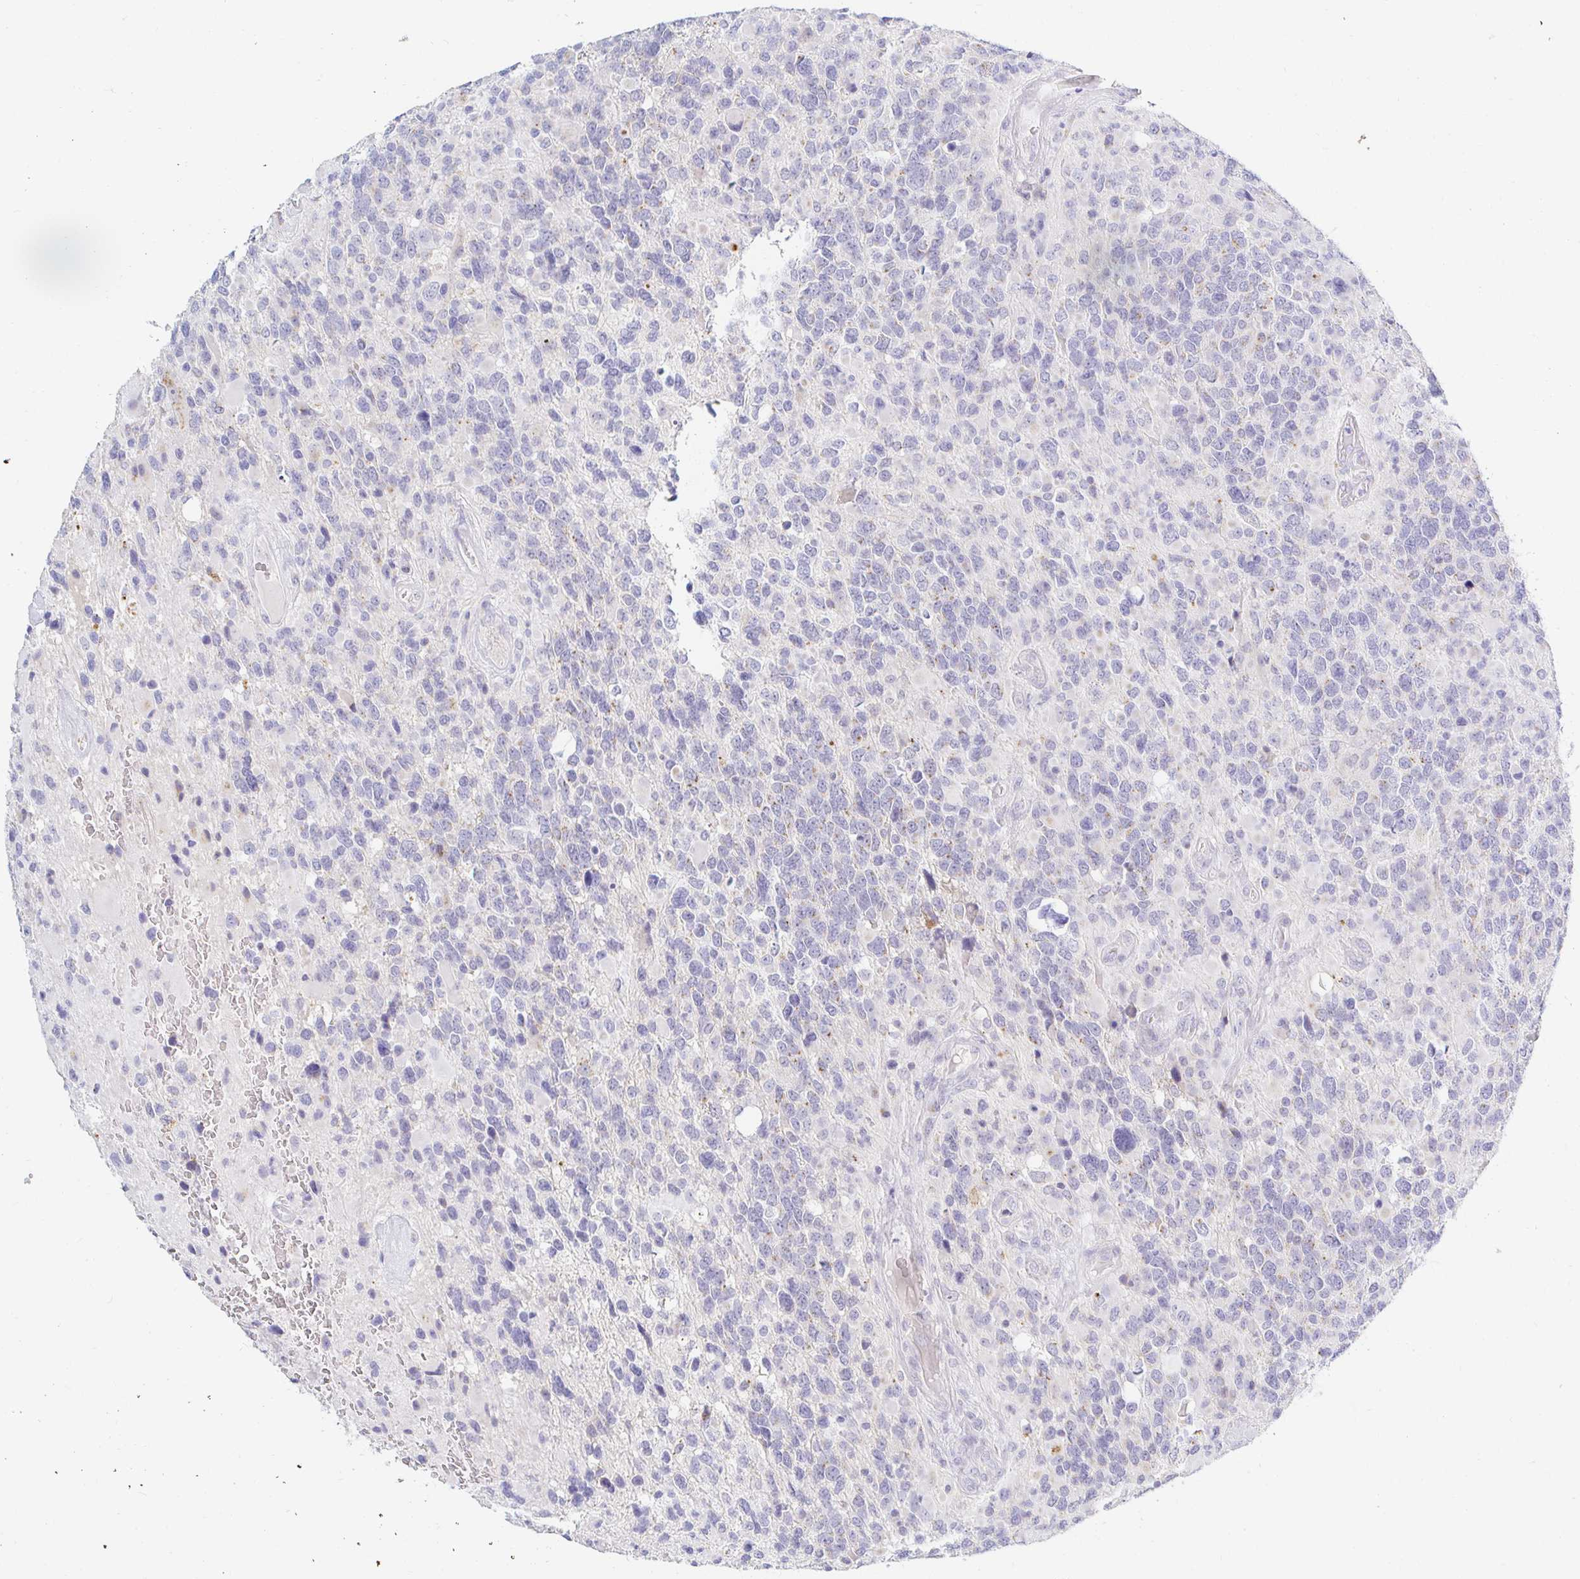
{"staining": {"intensity": "negative", "quantity": "none", "location": "none"}, "tissue": "glioma", "cell_type": "Tumor cells", "image_type": "cancer", "snomed": [{"axis": "morphology", "description": "Glioma, malignant, High grade"}, {"axis": "topography", "description": "Brain"}], "caption": "Immunohistochemical staining of human malignant glioma (high-grade) demonstrates no significant staining in tumor cells.", "gene": "OR51D1", "patient": {"sex": "female", "age": 40}}